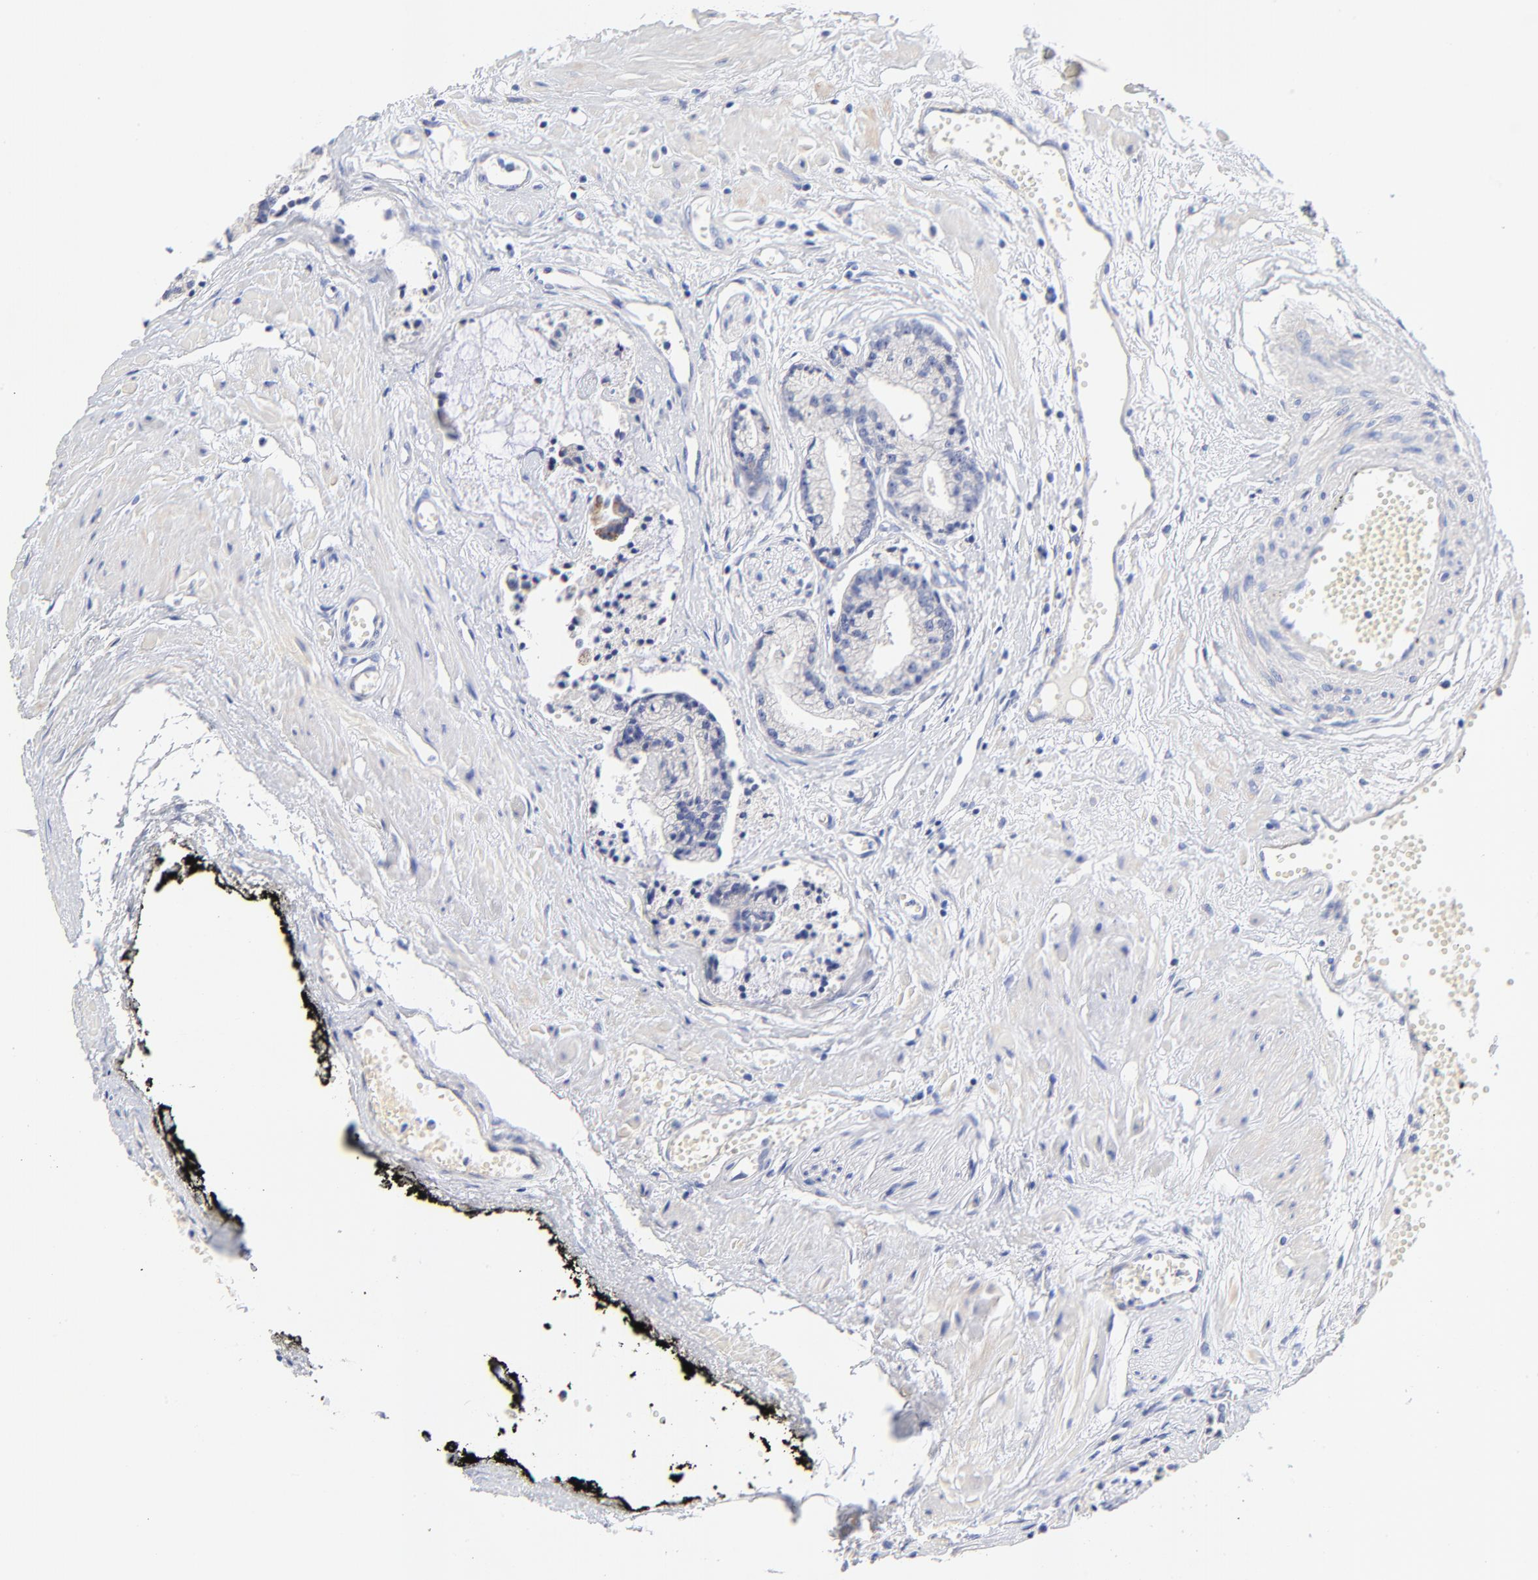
{"staining": {"intensity": "negative", "quantity": "none", "location": "none"}, "tissue": "prostate cancer", "cell_type": "Tumor cells", "image_type": "cancer", "snomed": [{"axis": "morphology", "description": "Adenocarcinoma, High grade"}, {"axis": "topography", "description": "Prostate"}], "caption": "The immunohistochemistry photomicrograph has no significant staining in tumor cells of prostate high-grade adenocarcinoma tissue.", "gene": "FBXO10", "patient": {"sex": "male", "age": 56}}